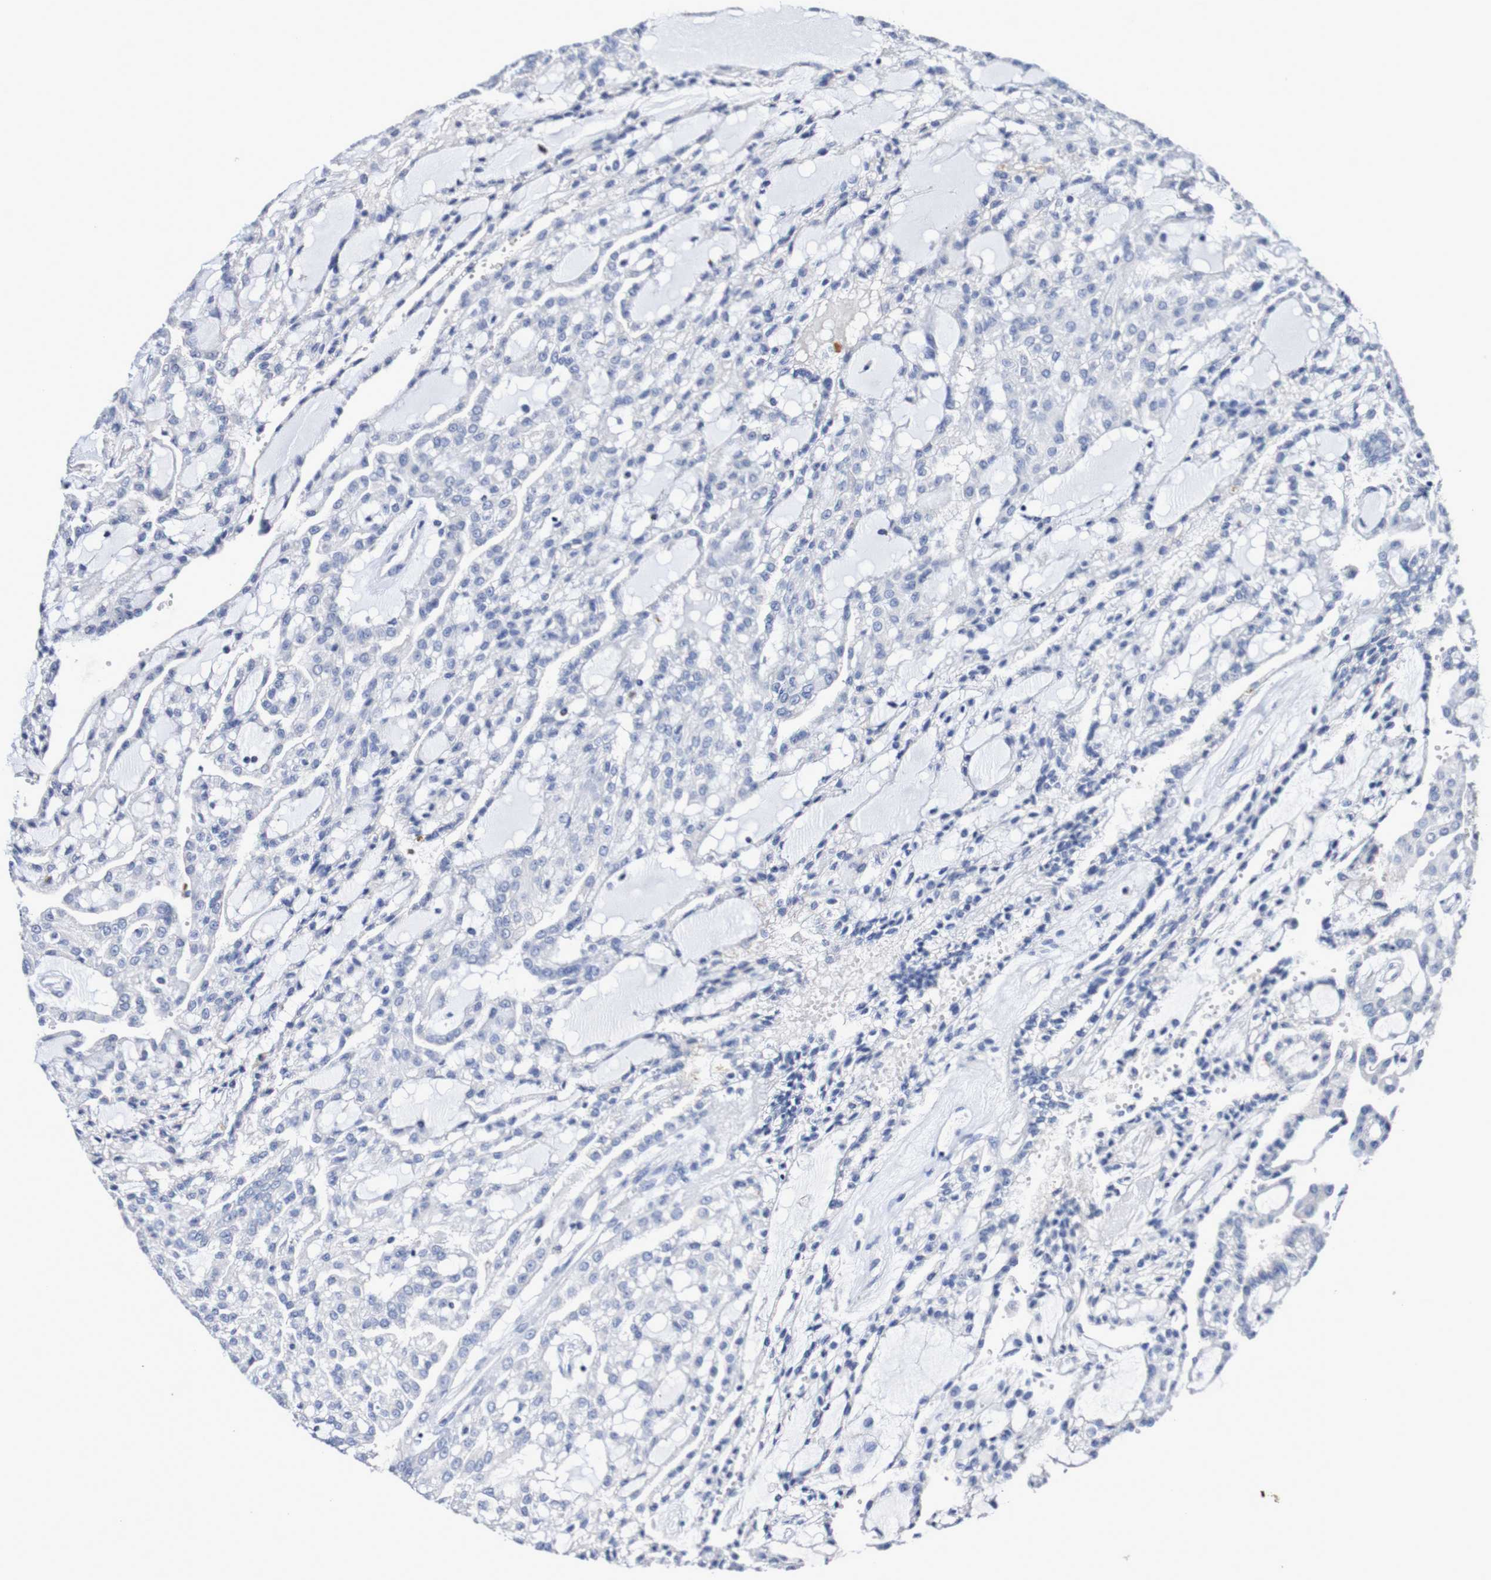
{"staining": {"intensity": "negative", "quantity": "none", "location": "none"}, "tissue": "renal cancer", "cell_type": "Tumor cells", "image_type": "cancer", "snomed": [{"axis": "morphology", "description": "Adenocarcinoma, NOS"}, {"axis": "topography", "description": "Kidney"}], "caption": "IHC of renal cancer (adenocarcinoma) displays no staining in tumor cells.", "gene": "ACVR1C", "patient": {"sex": "male", "age": 63}}